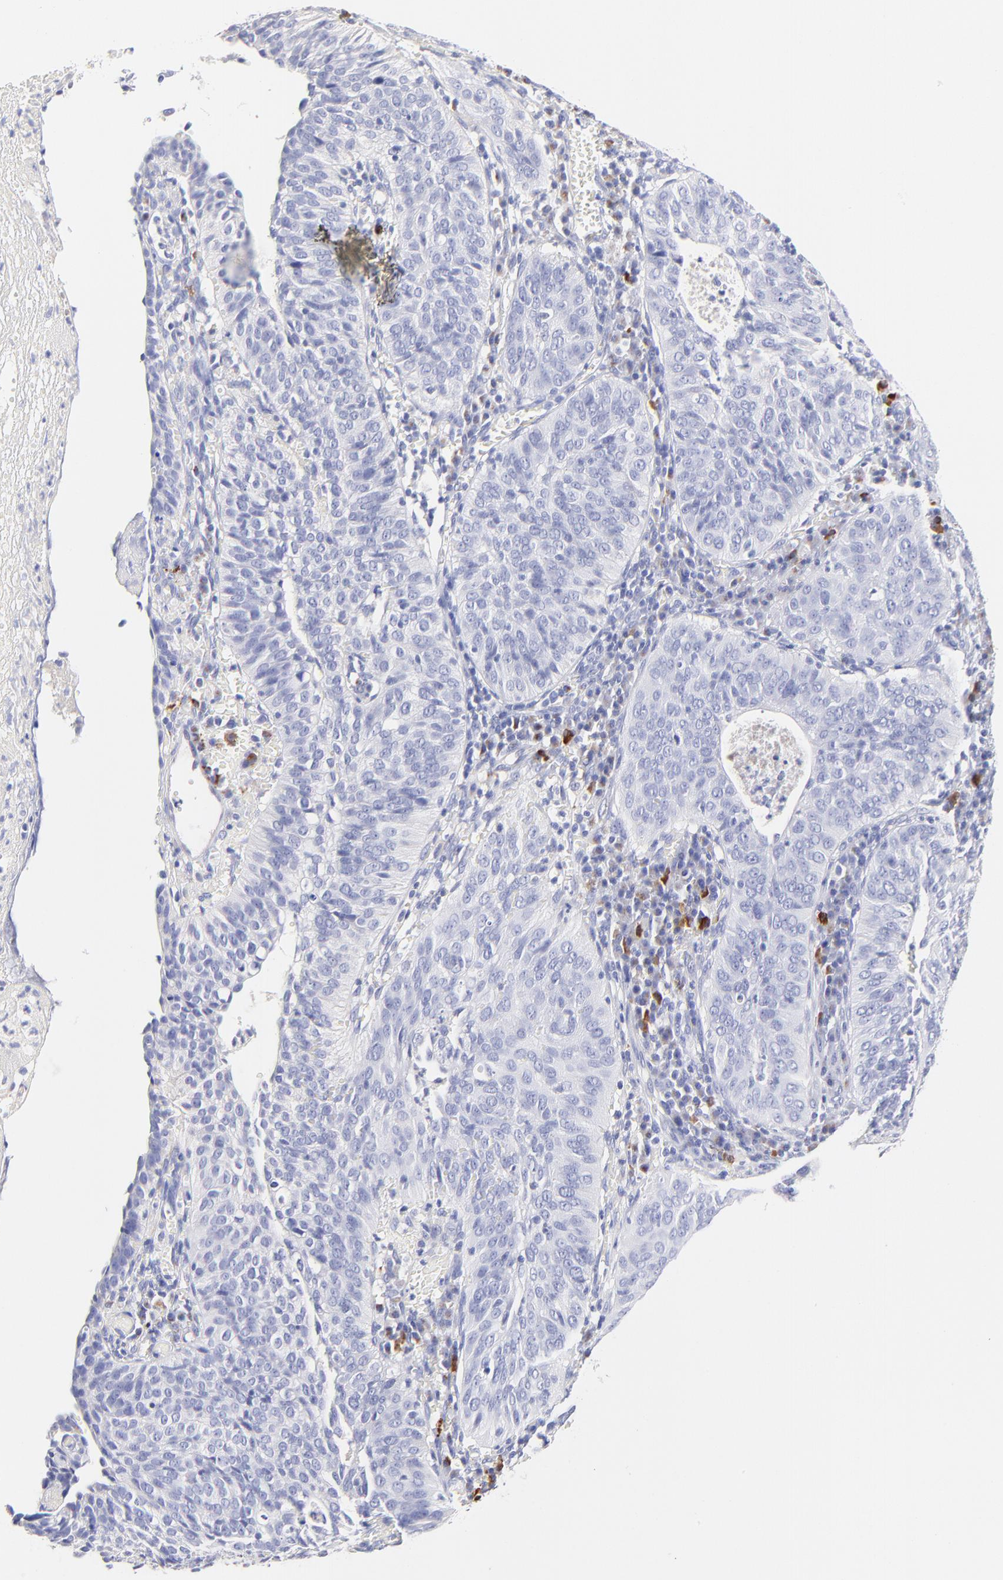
{"staining": {"intensity": "negative", "quantity": "none", "location": "none"}, "tissue": "cervical cancer", "cell_type": "Tumor cells", "image_type": "cancer", "snomed": [{"axis": "morphology", "description": "Squamous cell carcinoma, NOS"}, {"axis": "topography", "description": "Cervix"}], "caption": "A histopathology image of human cervical cancer is negative for staining in tumor cells.", "gene": "ASB9", "patient": {"sex": "female", "age": 39}}